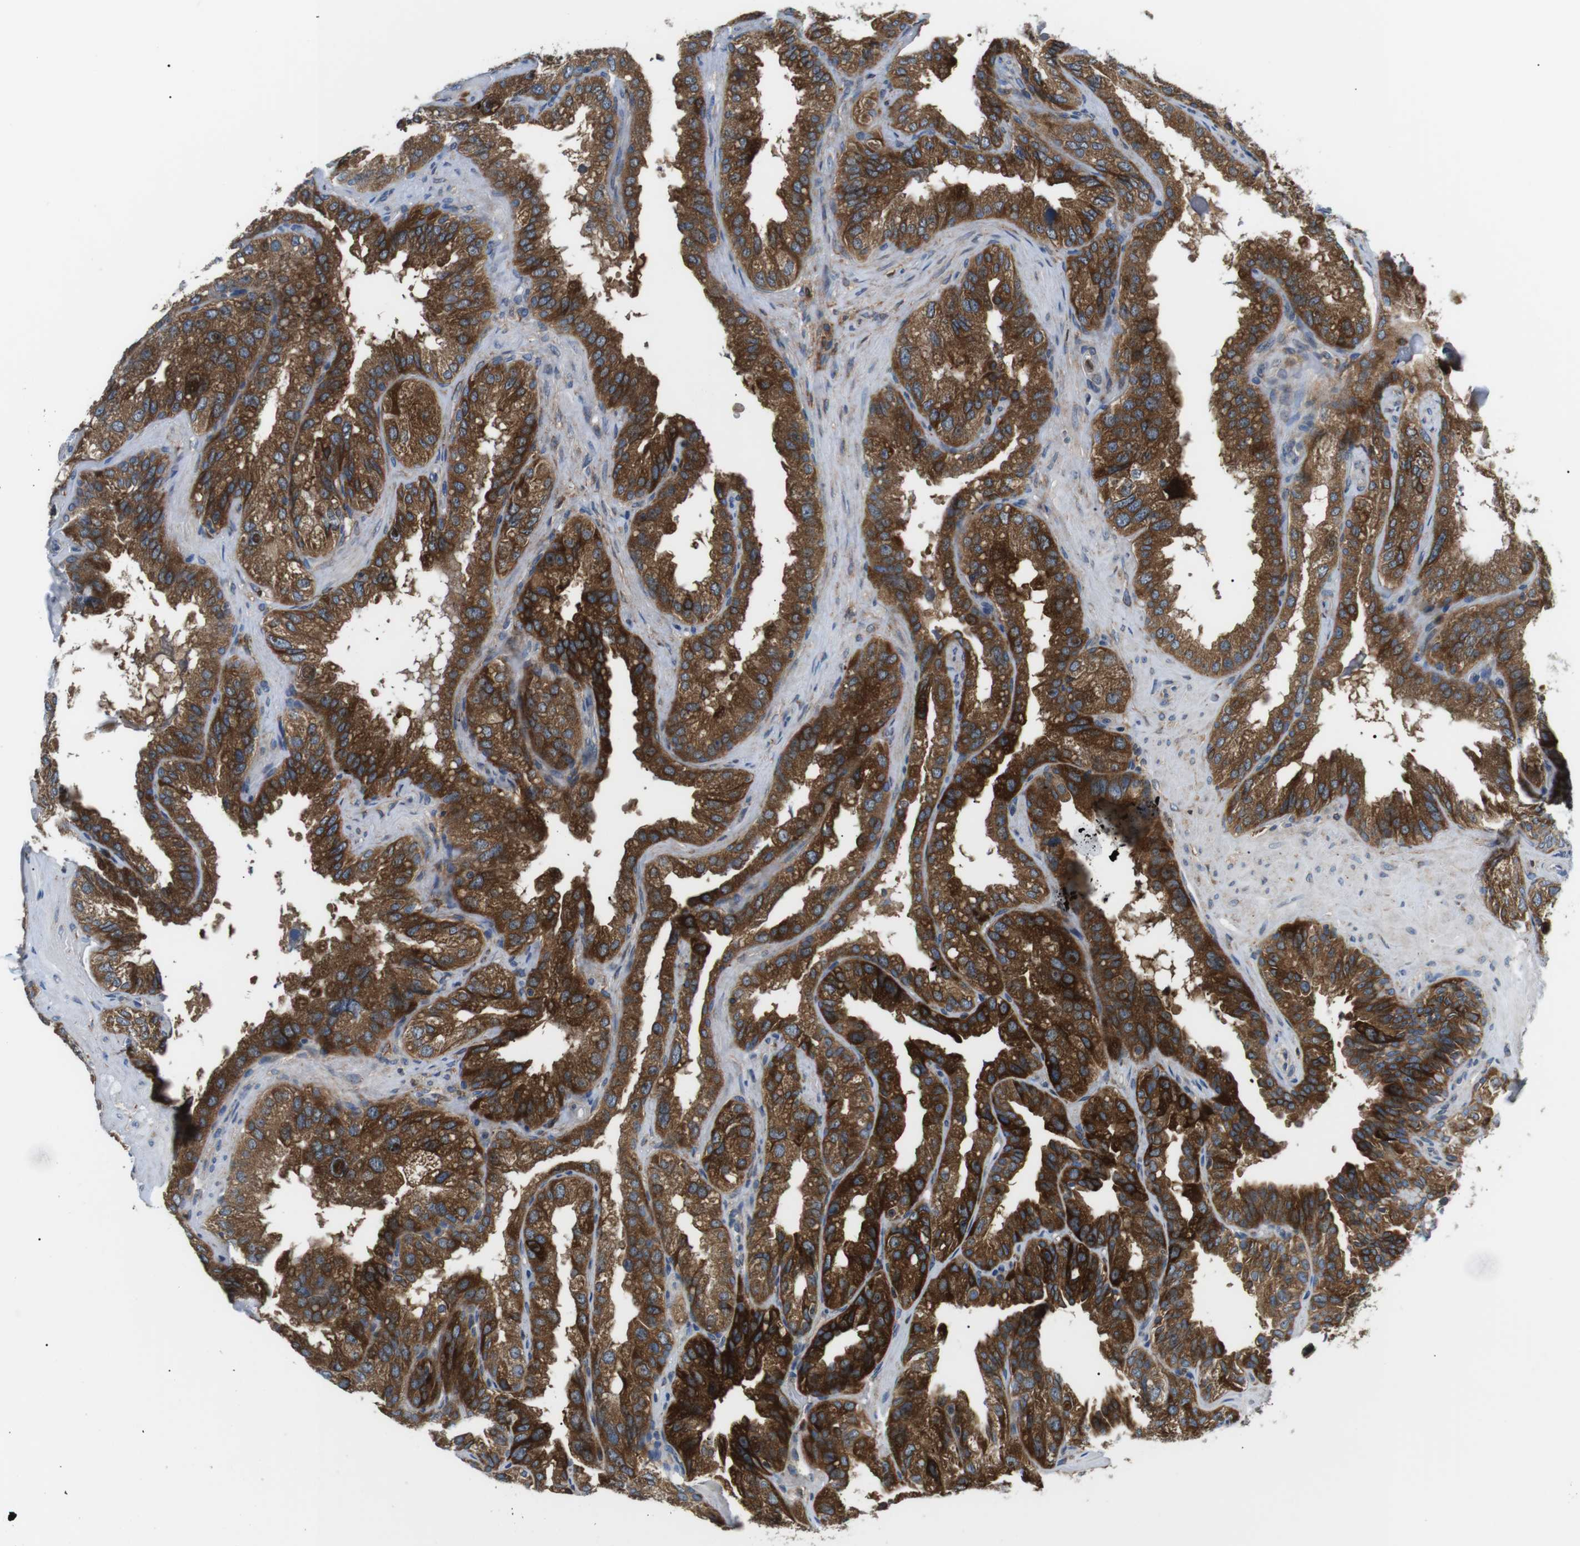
{"staining": {"intensity": "strong", "quantity": ">75%", "location": "cytoplasmic/membranous"}, "tissue": "seminal vesicle", "cell_type": "Glandular cells", "image_type": "normal", "snomed": [{"axis": "morphology", "description": "Normal tissue, NOS"}, {"axis": "topography", "description": "Seminal veicle"}], "caption": "DAB immunohistochemical staining of unremarkable seminal vesicle shows strong cytoplasmic/membranous protein staining in about >75% of glandular cells.", "gene": "RAB9A", "patient": {"sex": "male", "age": 68}}